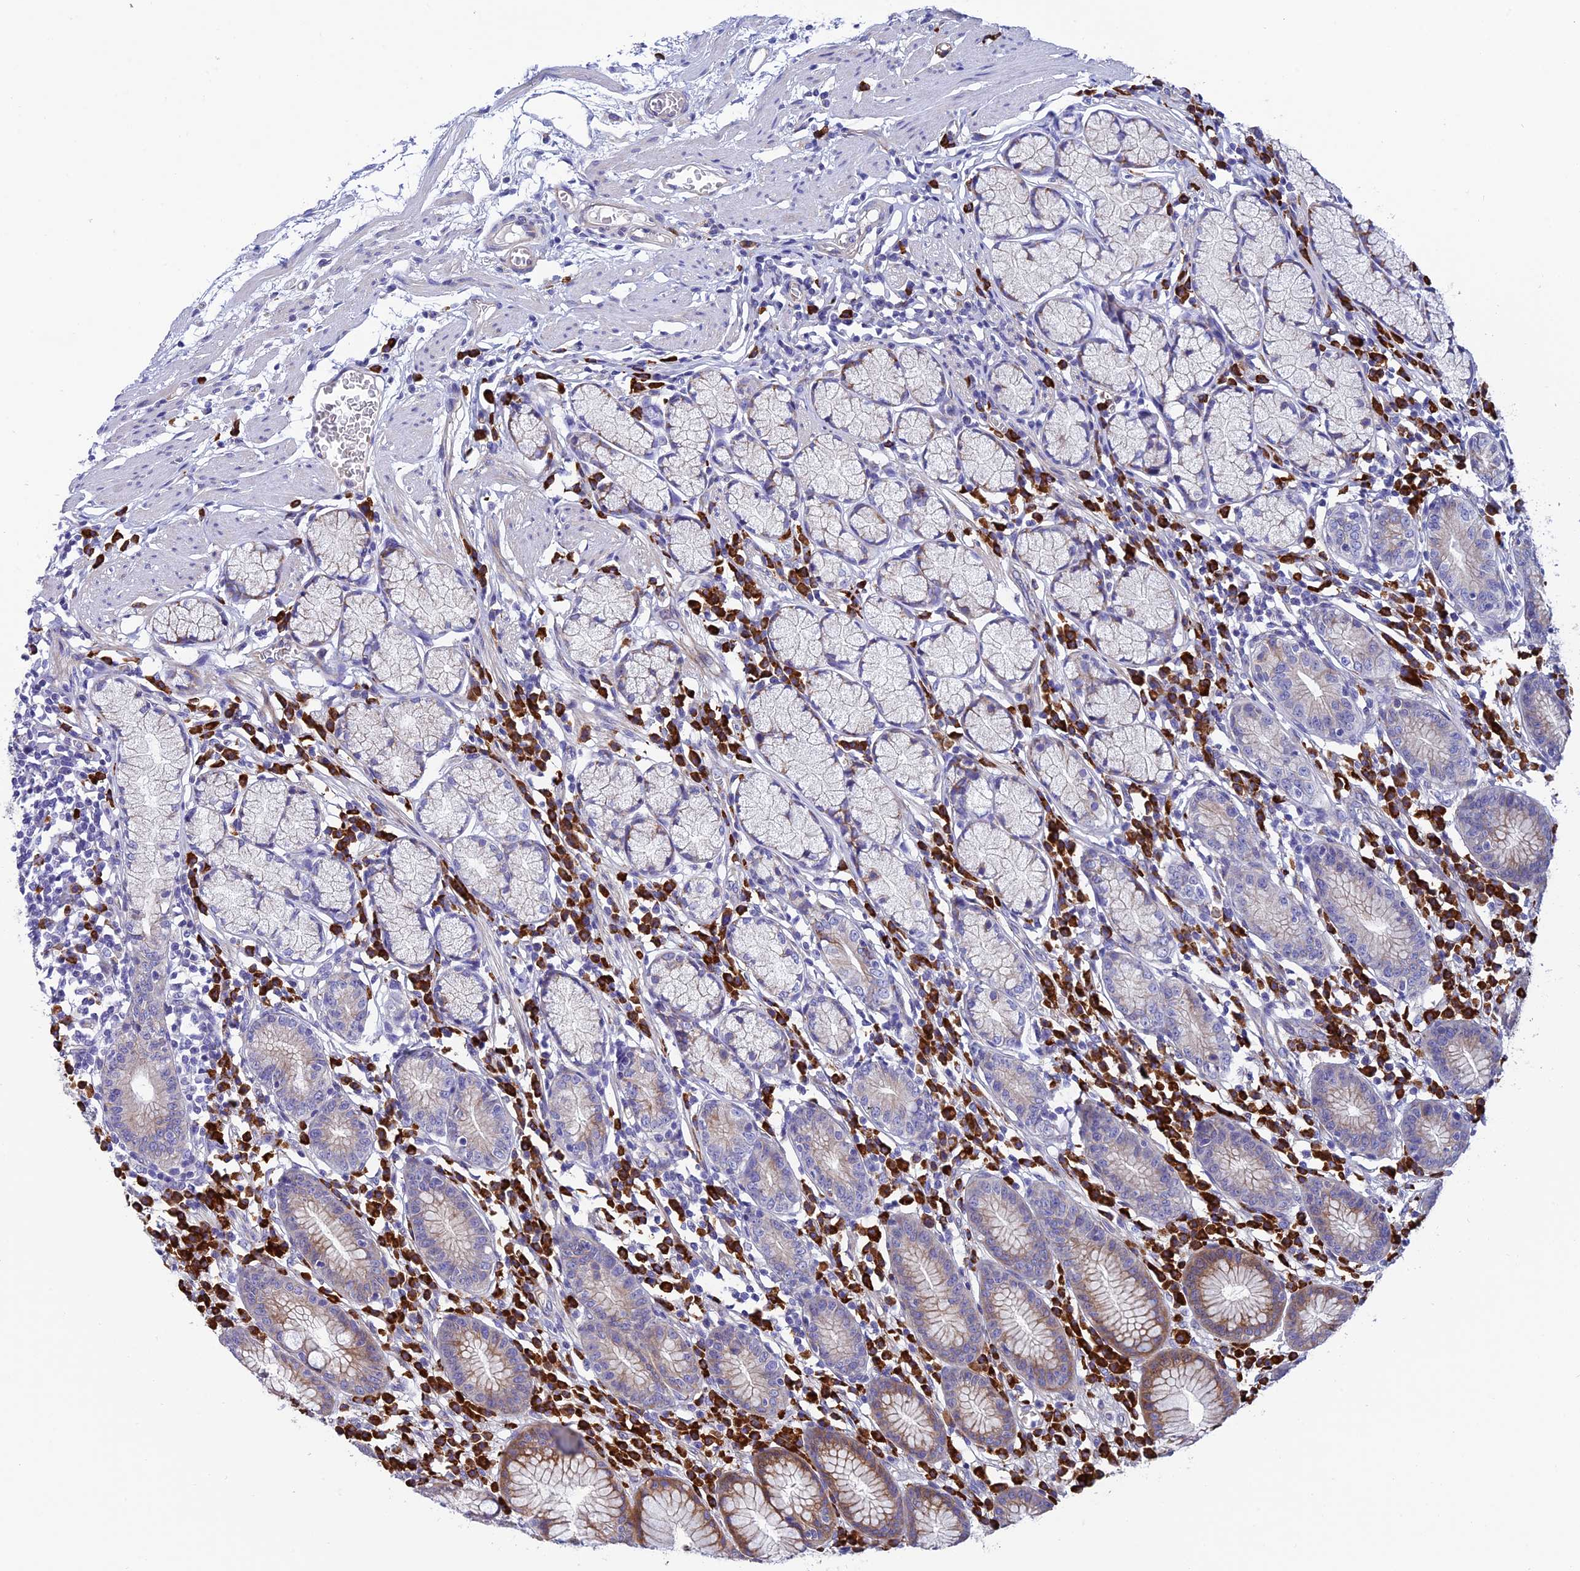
{"staining": {"intensity": "weak", "quantity": "<25%", "location": "cytoplasmic/membranous"}, "tissue": "stomach", "cell_type": "Glandular cells", "image_type": "normal", "snomed": [{"axis": "morphology", "description": "Normal tissue, NOS"}, {"axis": "topography", "description": "Stomach"}], "caption": "This photomicrograph is of unremarkable stomach stained with IHC to label a protein in brown with the nuclei are counter-stained blue. There is no staining in glandular cells.", "gene": "MACIR", "patient": {"sex": "male", "age": 55}}